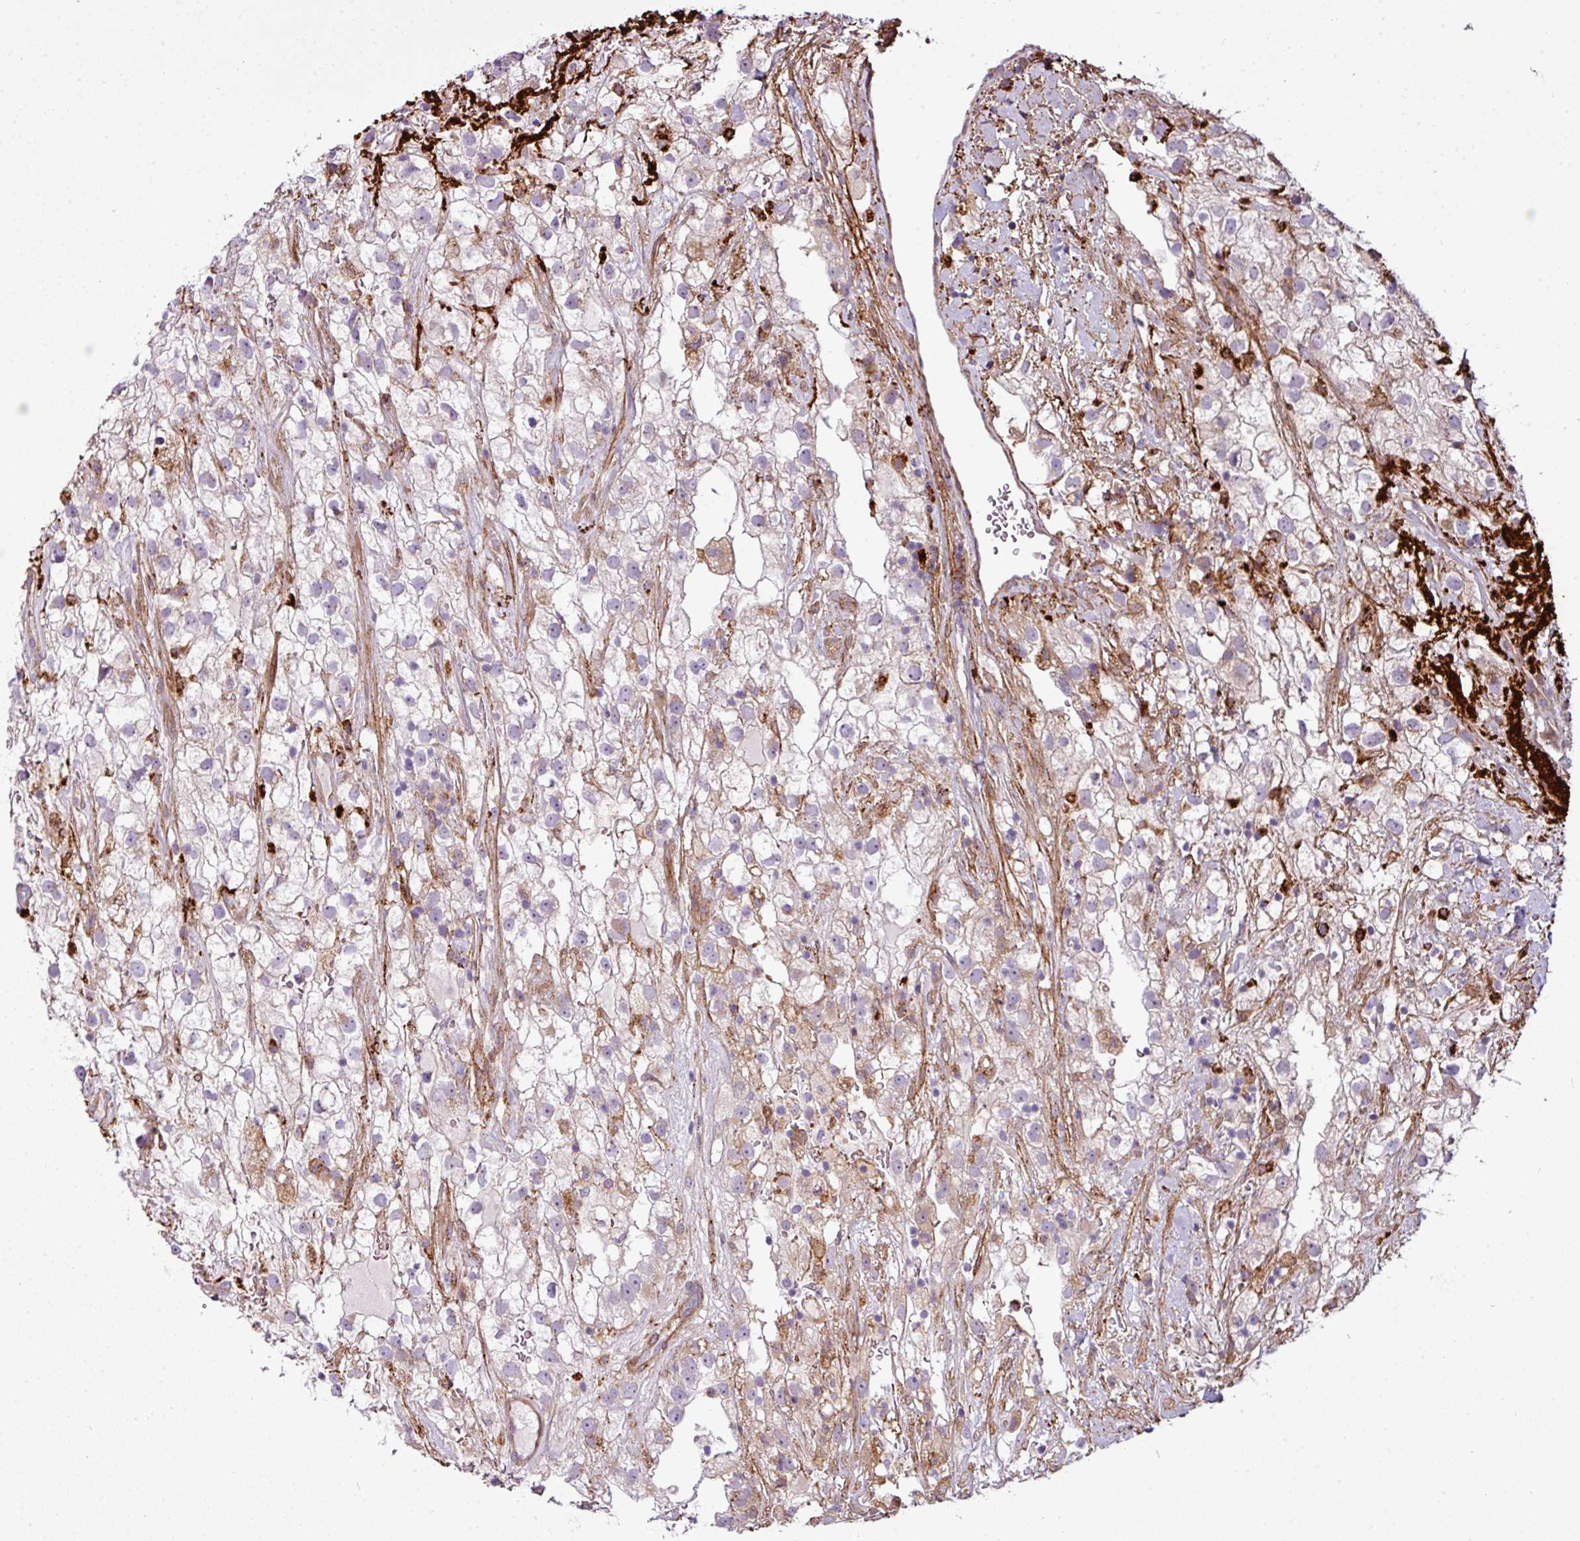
{"staining": {"intensity": "negative", "quantity": "none", "location": "none"}, "tissue": "renal cancer", "cell_type": "Tumor cells", "image_type": "cancer", "snomed": [{"axis": "morphology", "description": "Adenocarcinoma, NOS"}, {"axis": "topography", "description": "Kidney"}], "caption": "Immunohistochemistry (IHC) histopathology image of renal cancer stained for a protein (brown), which reveals no expression in tumor cells.", "gene": "COL8A1", "patient": {"sex": "male", "age": 59}}